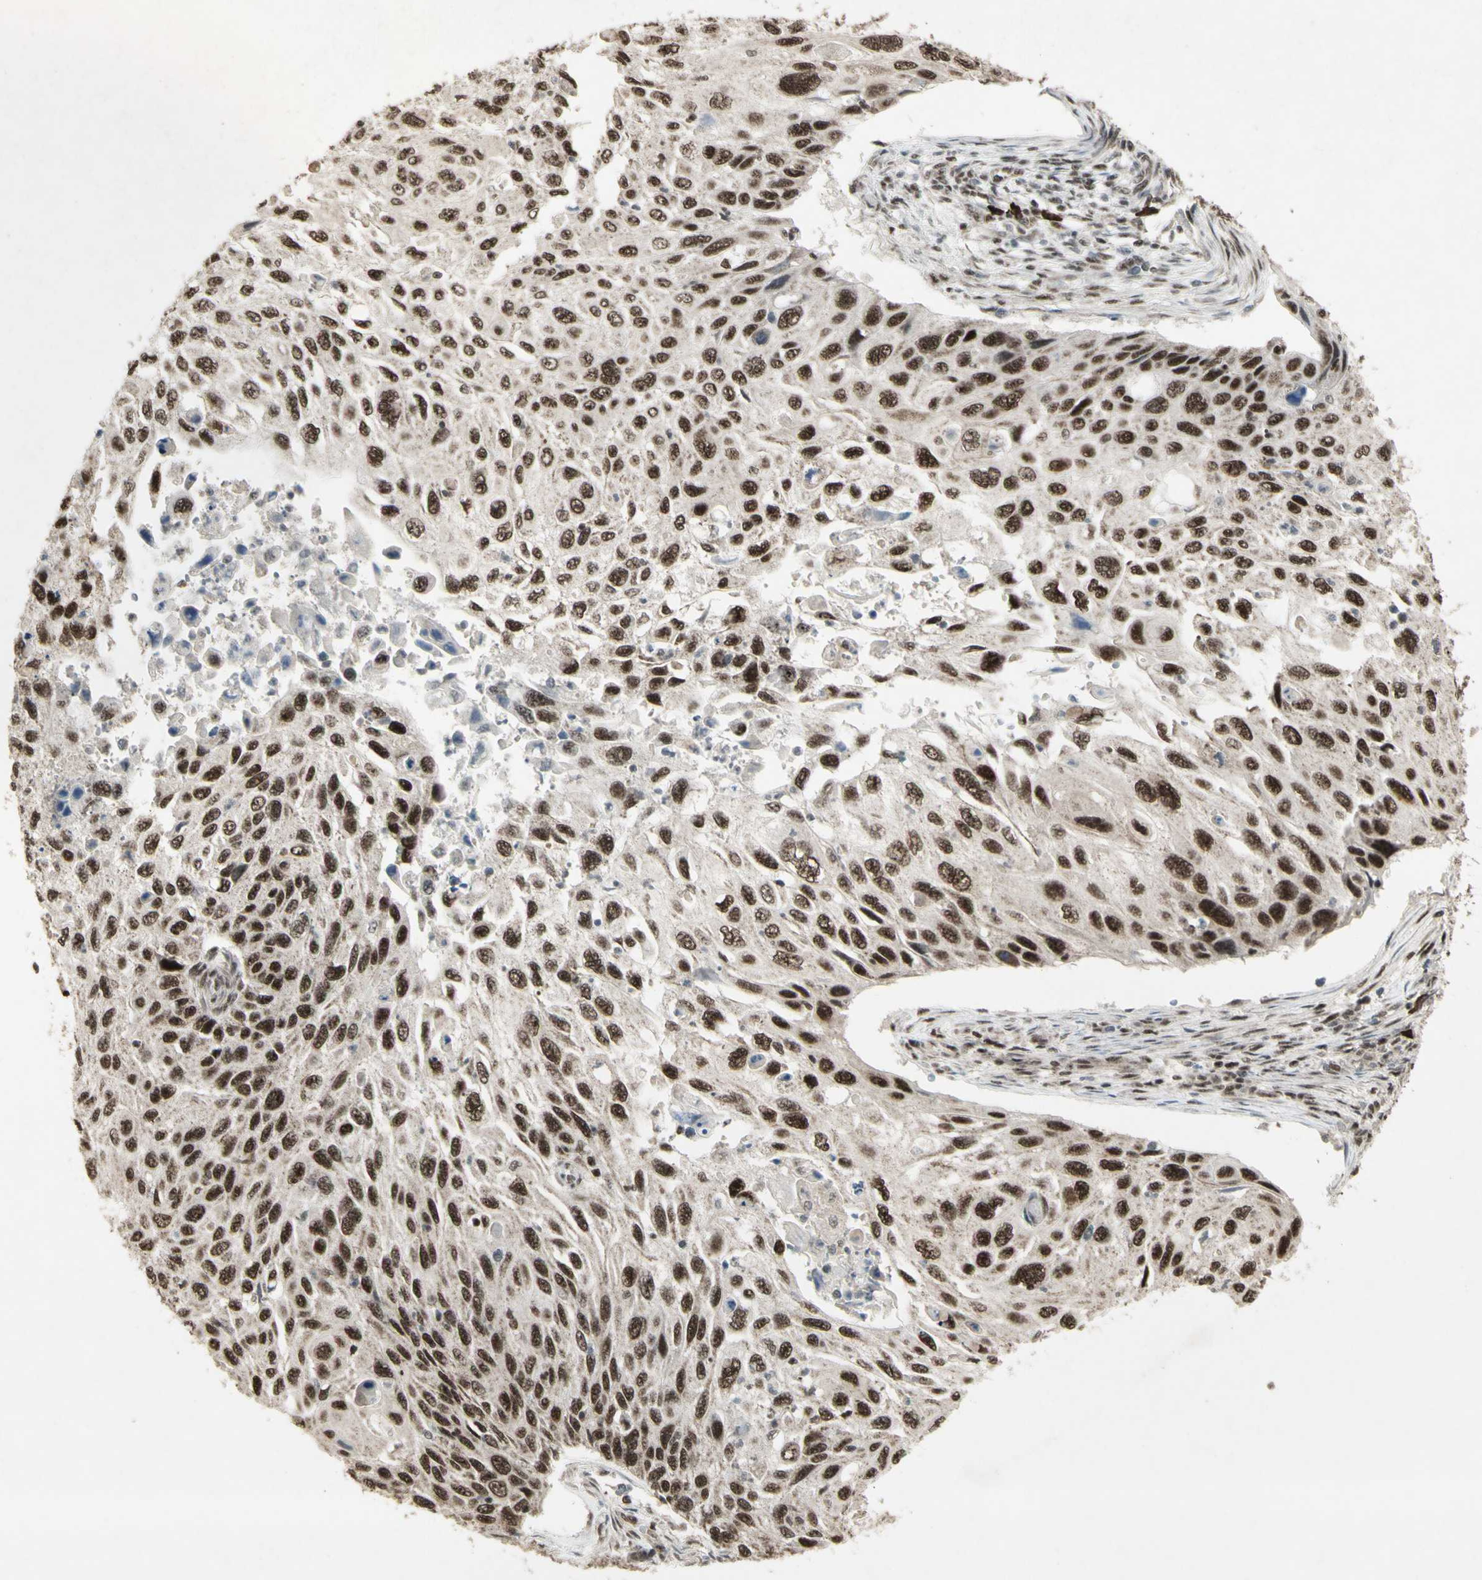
{"staining": {"intensity": "strong", "quantity": ">75%", "location": "cytoplasmic/membranous,nuclear"}, "tissue": "cervical cancer", "cell_type": "Tumor cells", "image_type": "cancer", "snomed": [{"axis": "morphology", "description": "Squamous cell carcinoma, NOS"}, {"axis": "topography", "description": "Cervix"}], "caption": "Cervical cancer stained for a protein (brown) exhibits strong cytoplasmic/membranous and nuclear positive positivity in about >75% of tumor cells.", "gene": "CCNT1", "patient": {"sex": "female", "age": 70}}